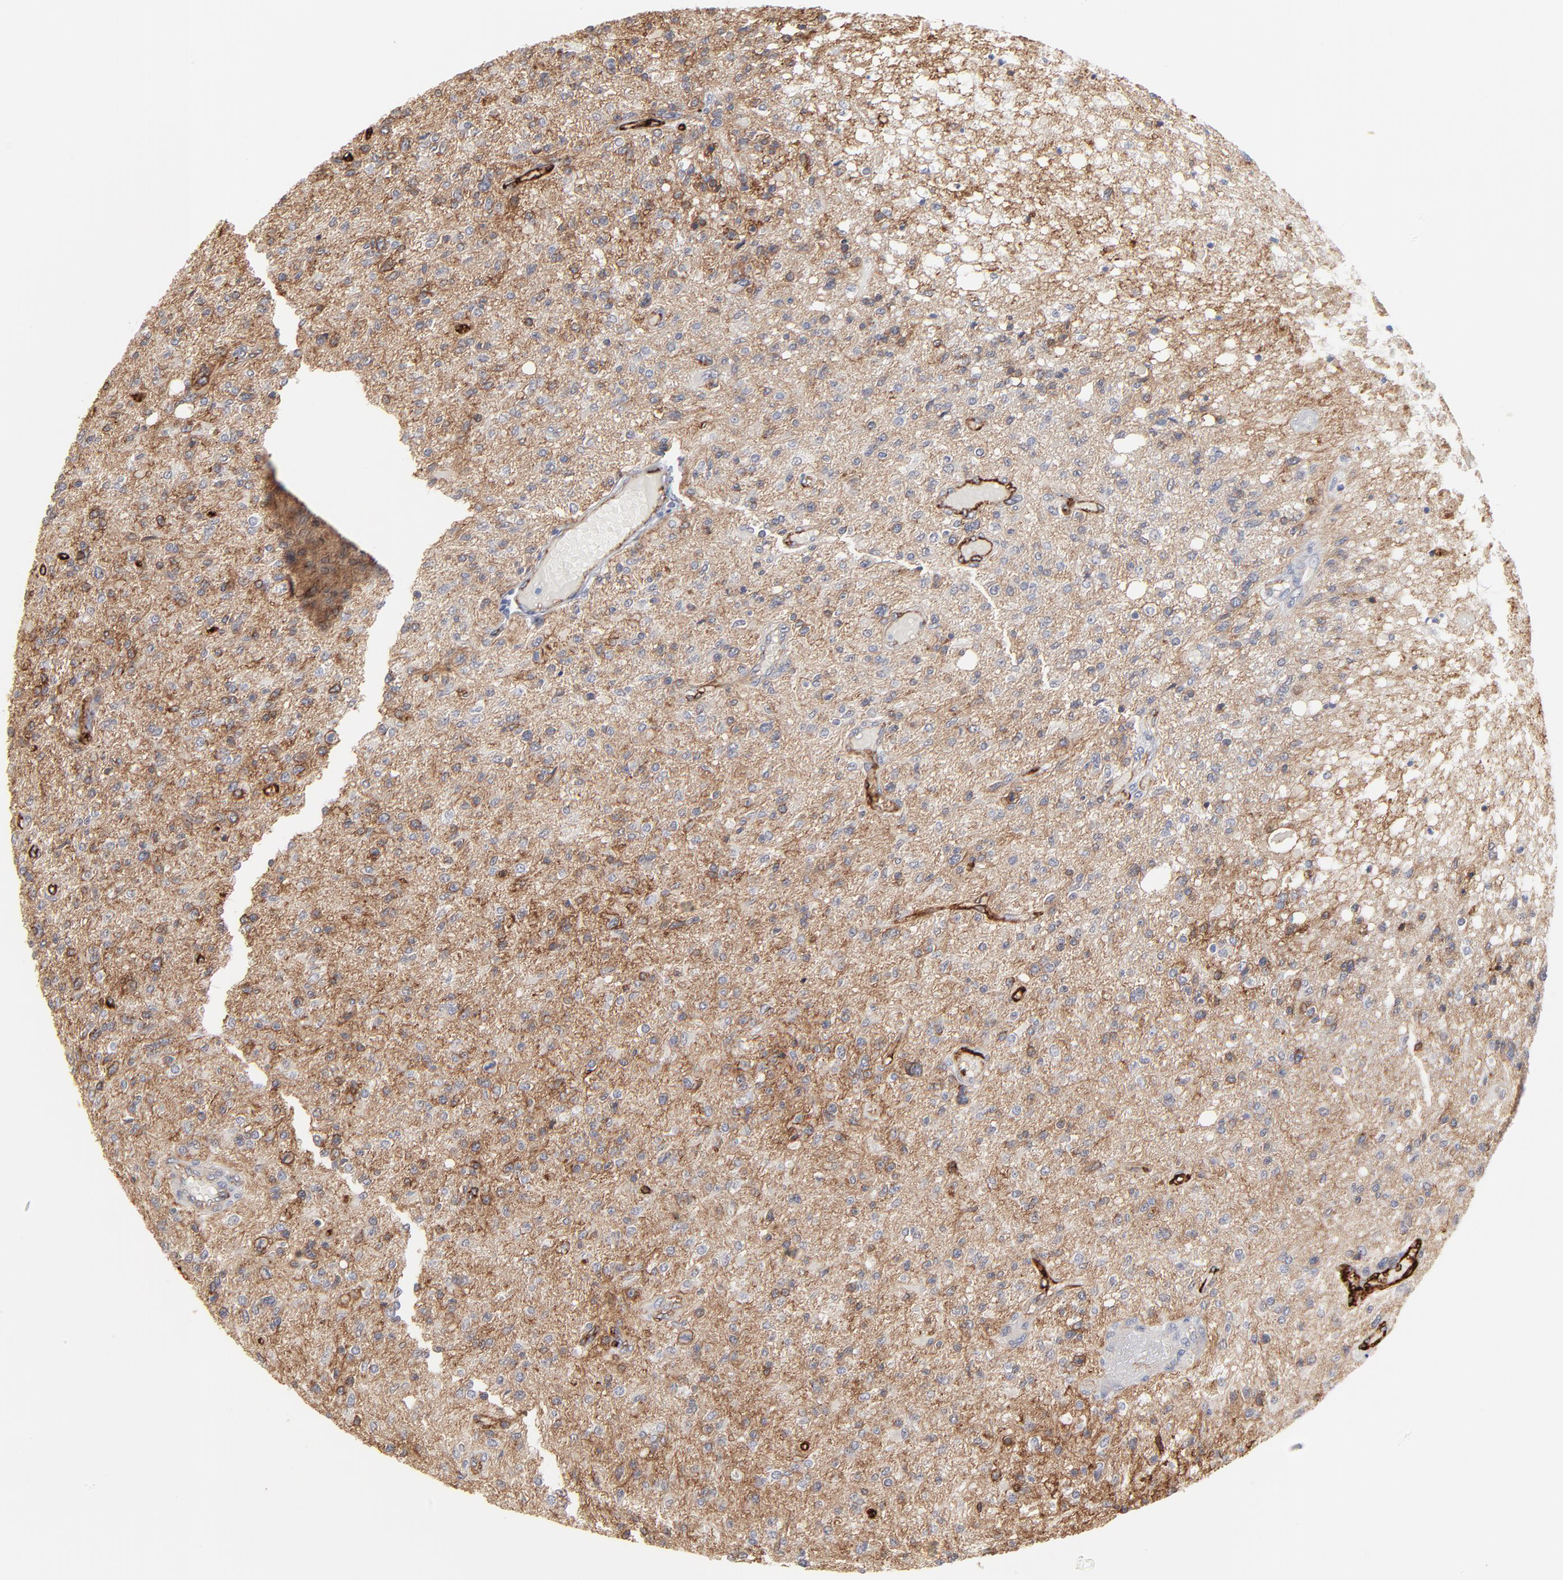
{"staining": {"intensity": "moderate", "quantity": "25%-75%", "location": "cytoplasmic/membranous"}, "tissue": "glioma", "cell_type": "Tumor cells", "image_type": "cancer", "snomed": [{"axis": "morphology", "description": "Glioma, malignant, High grade"}, {"axis": "topography", "description": "Cerebral cortex"}], "caption": "Protein analysis of malignant high-grade glioma tissue displays moderate cytoplasmic/membranous positivity in about 25%-75% of tumor cells. (brown staining indicates protein expression, while blue staining denotes nuclei).", "gene": "SLC16A1", "patient": {"sex": "male", "age": 76}}